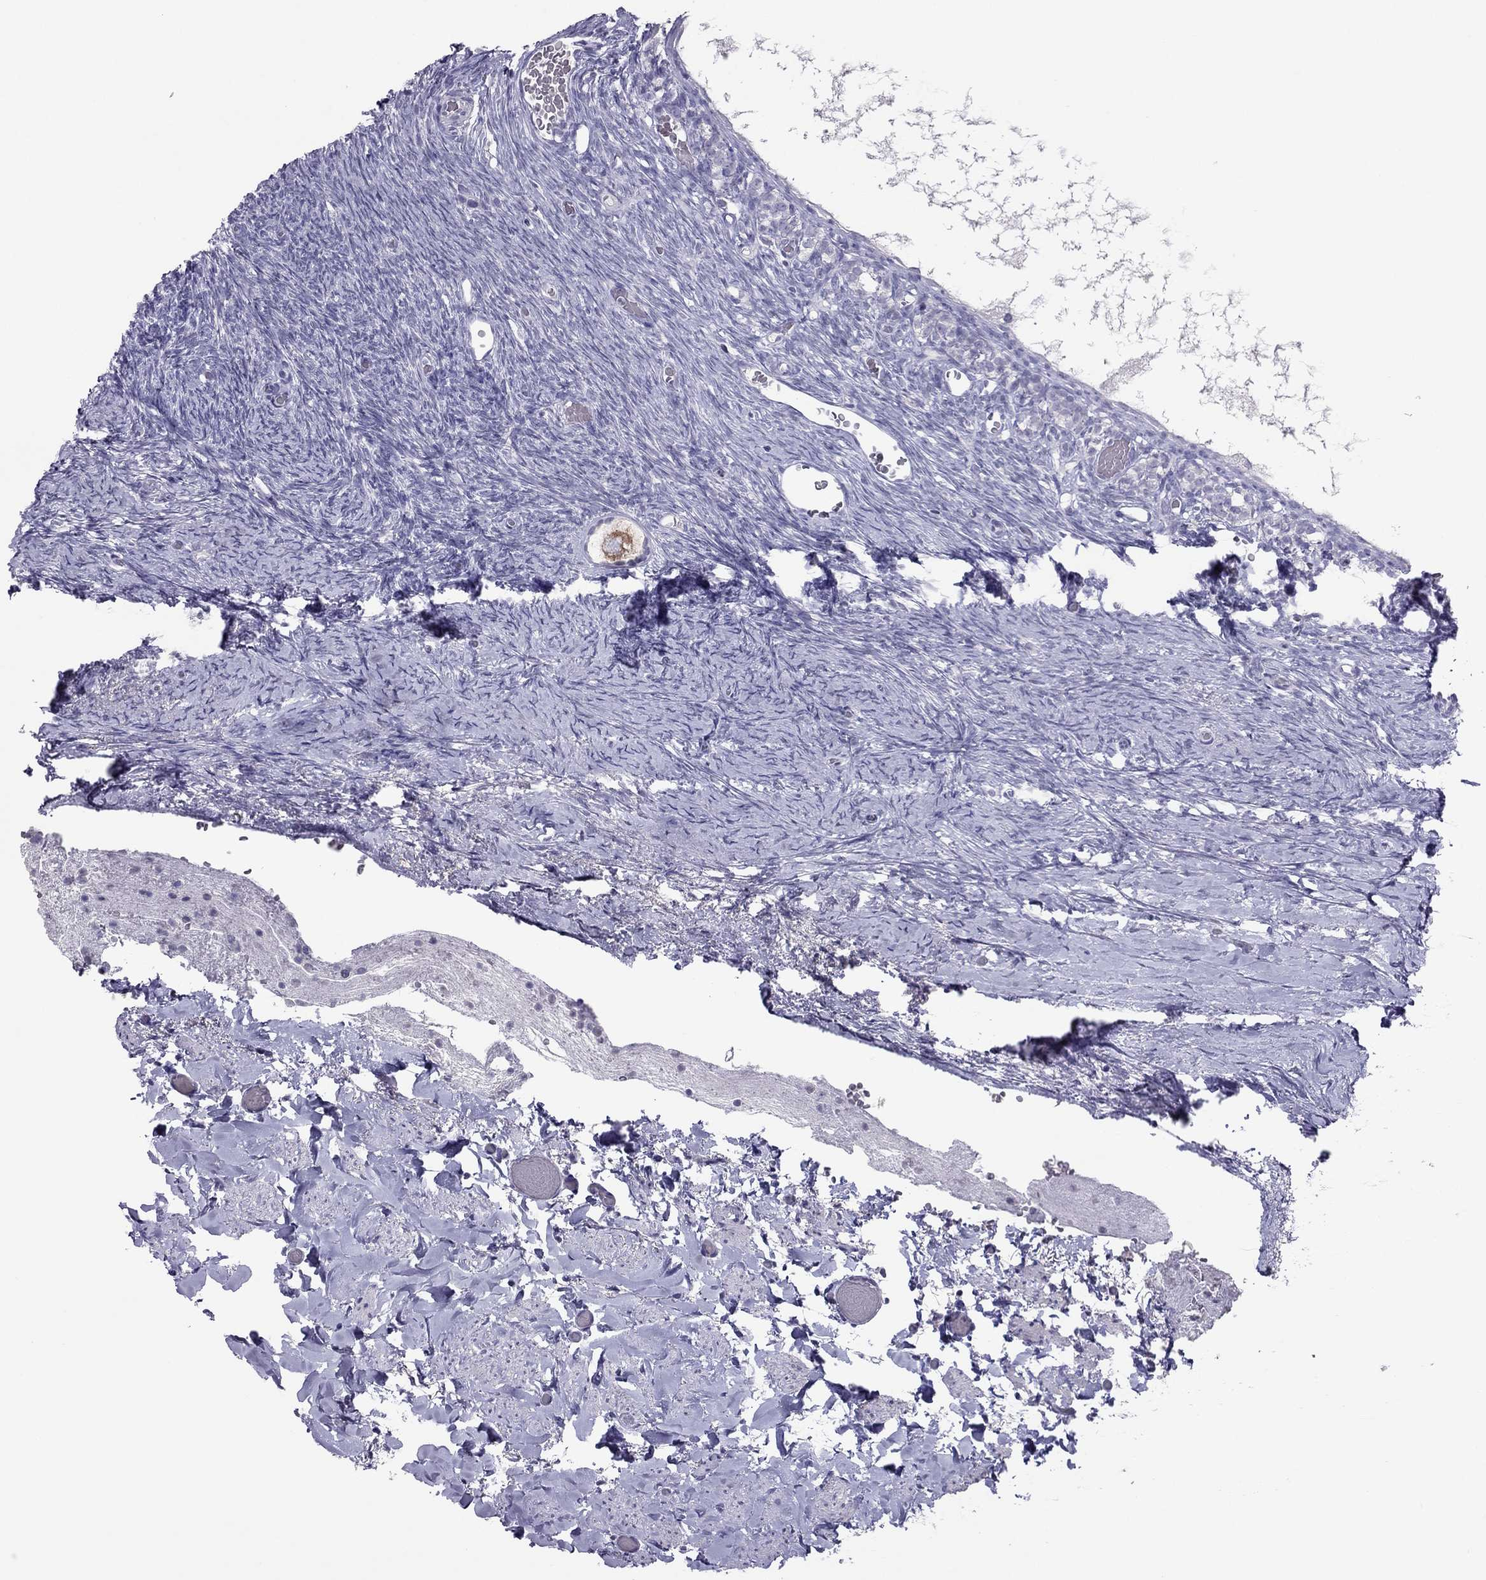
{"staining": {"intensity": "moderate", "quantity": ">75%", "location": "cytoplasmic/membranous"}, "tissue": "ovary", "cell_type": "Follicle cells", "image_type": "normal", "snomed": [{"axis": "morphology", "description": "Normal tissue, NOS"}, {"axis": "topography", "description": "Ovary"}], "caption": "Follicle cells show medium levels of moderate cytoplasmic/membranous positivity in about >75% of cells in unremarkable human ovary. (Stains: DAB in brown, nuclei in blue, Microscopy: brightfield microscopy at high magnification).", "gene": "RGS8", "patient": {"sex": "female", "age": 39}}